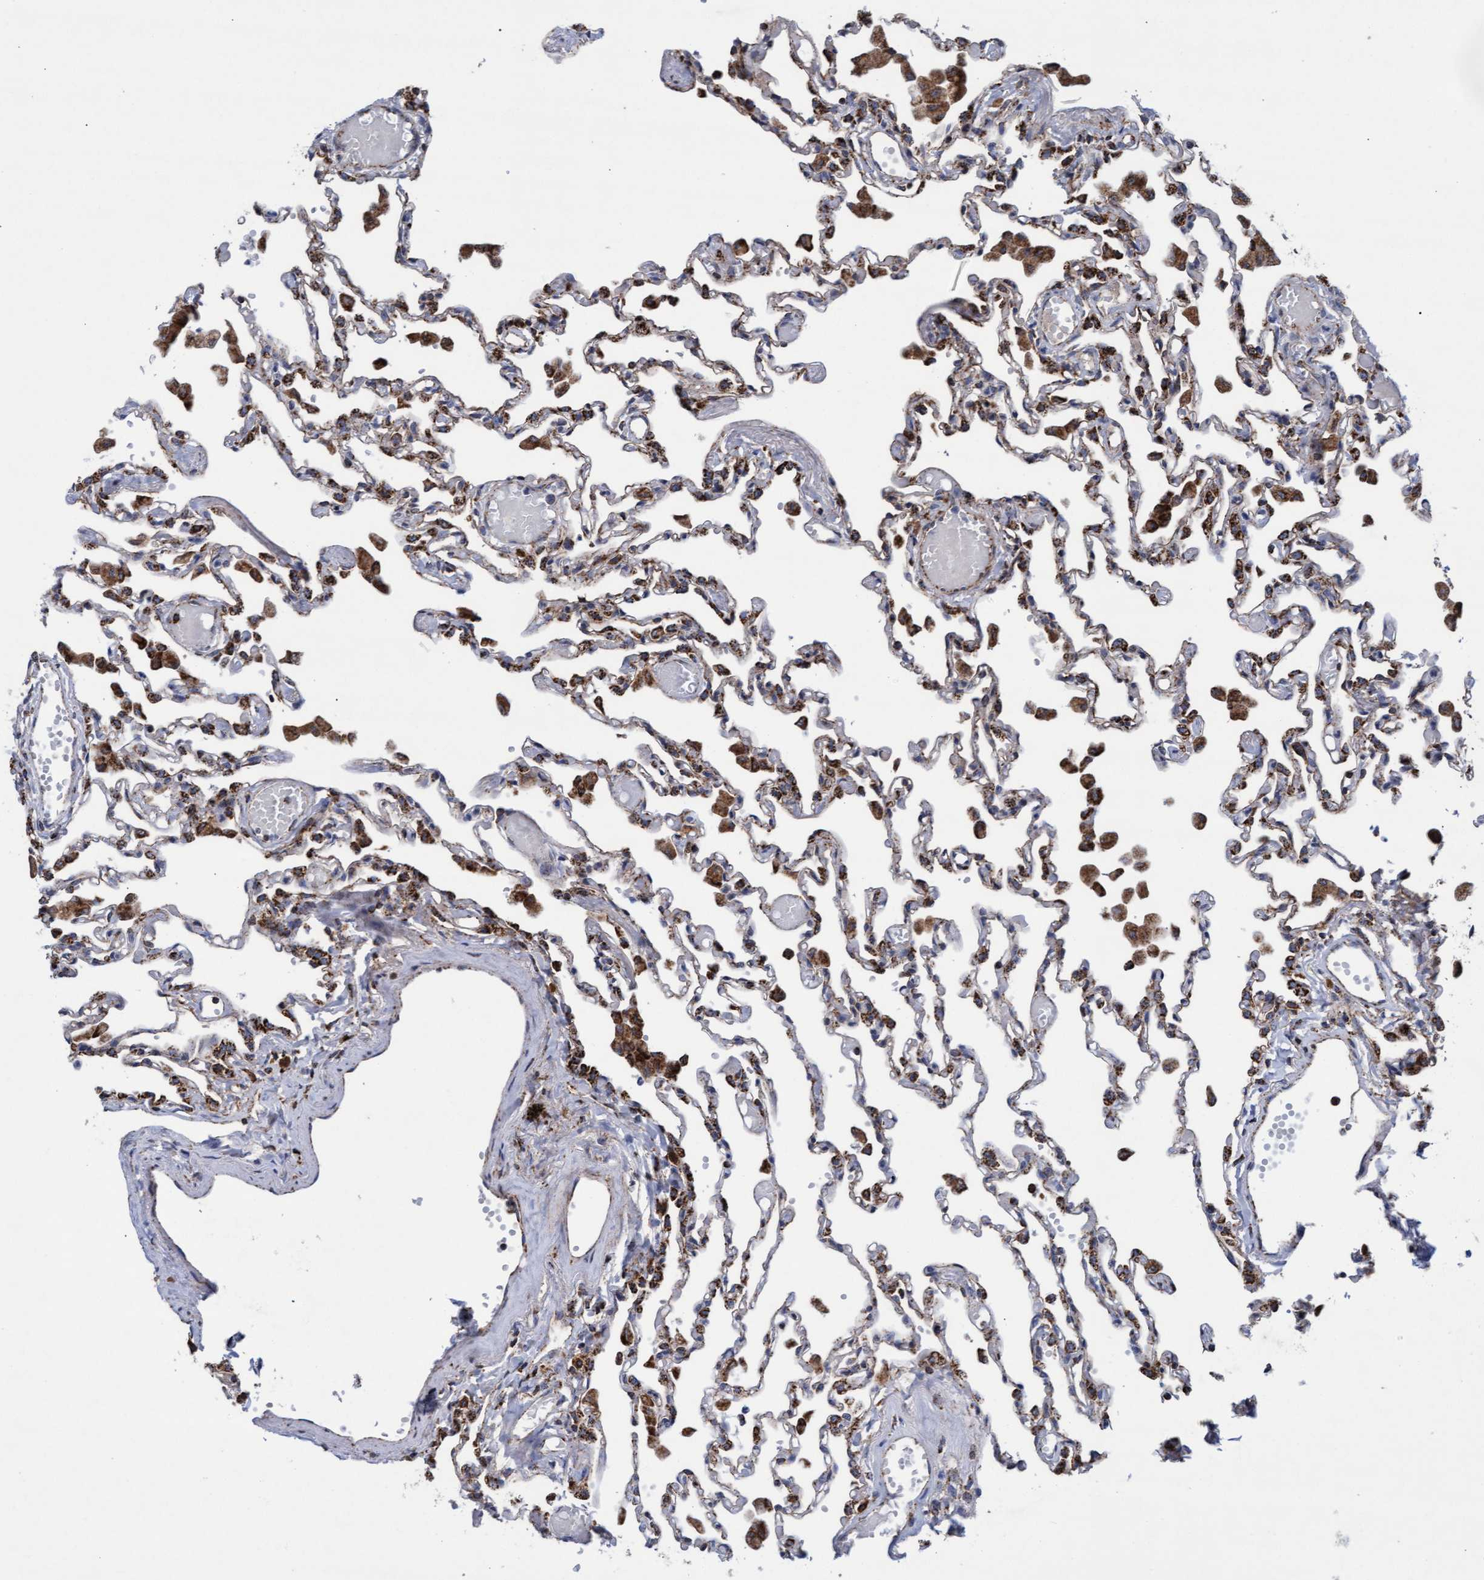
{"staining": {"intensity": "moderate", "quantity": ">75%", "location": "cytoplasmic/membranous"}, "tissue": "lung", "cell_type": "Alveolar cells", "image_type": "normal", "snomed": [{"axis": "morphology", "description": "Normal tissue, NOS"}, {"axis": "topography", "description": "Bronchus"}, {"axis": "topography", "description": "Lung"}], "caption": "Immunohistochemistry (IHC) histopathology image of normal lung stained for a protein (brown), which exhibits medium levels of moderate cytoplasmic/membranous expression in about >75% of alveolar cells.", "gene": "MRPL38", "patient": {"sex": "female", "age": 49}}